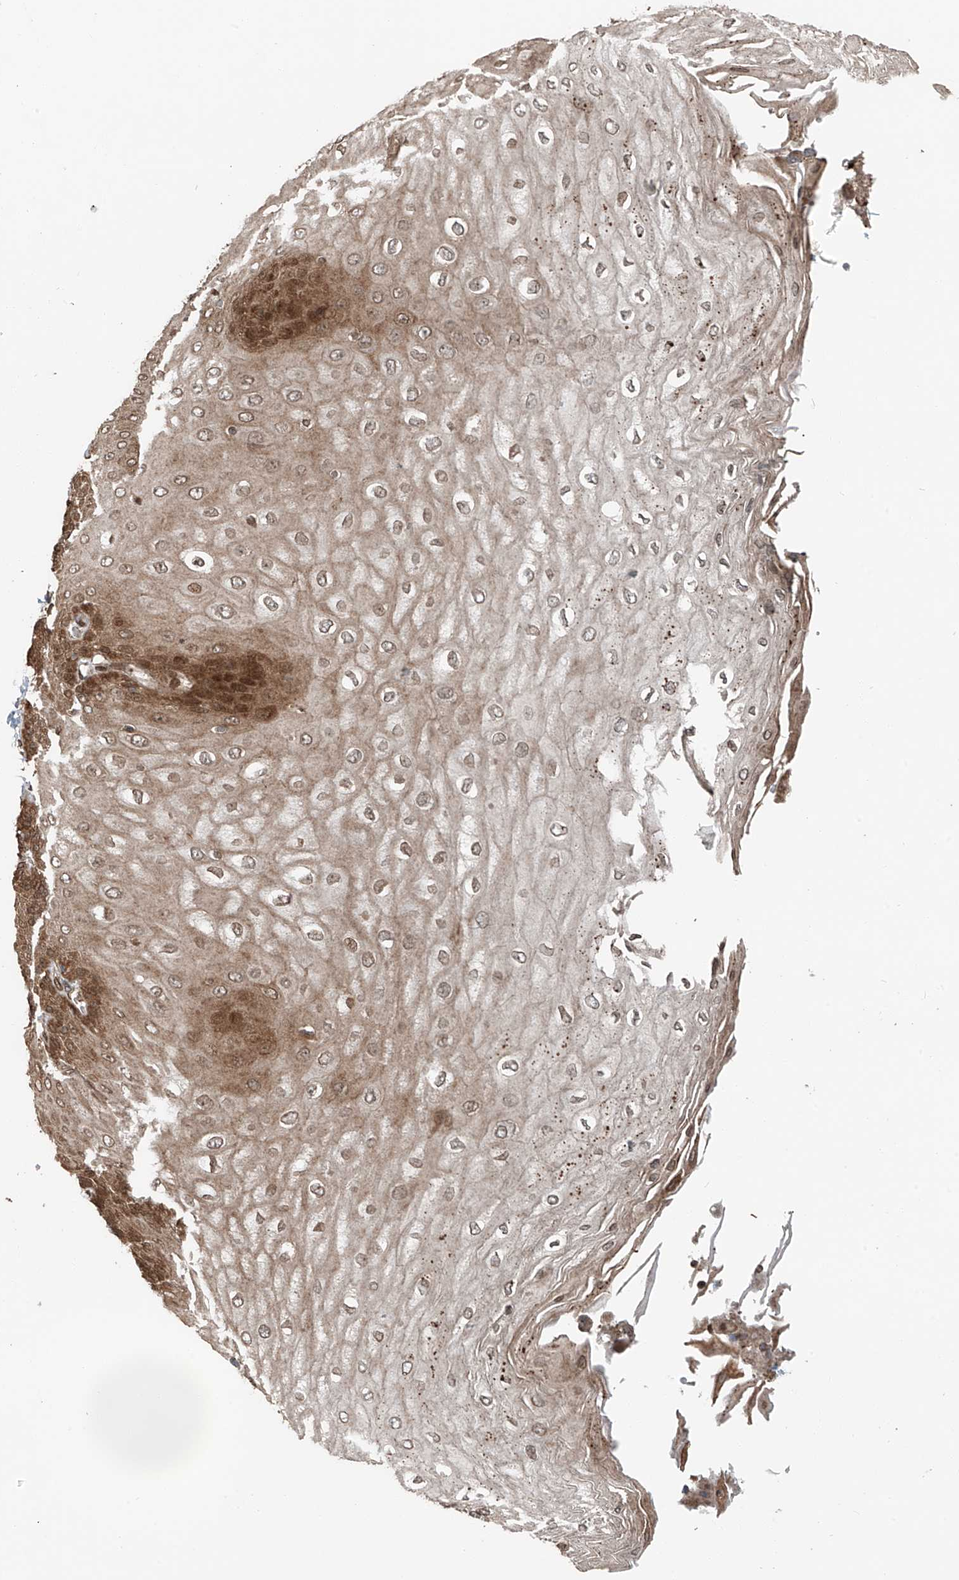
{"staining": {"intensity": "moderate", "quantity": ">75%", "location": "cytoplasmic/membranous"}, "tissue": "esophagus", "cell_type": "Squamous epithelial cells", "image_type": "normal", "snomed": [{"axis": "morphology", "description": "Normal tissue, NOS"}, {"axis": "topography", "description": "Esophagus"}], "caption": "Immunohistochemistry (IHC) micrograph of benign esophagus: esophagus stained using IHC shows medium levels of moderate protein expression localized specifically in the cytoplasmic/membranous of squamous epithelial cells, appearing as a cytoplasmic/membranous brown color.", "gene": "CEP162", "patient": {"sex": "male", "age": 60}}